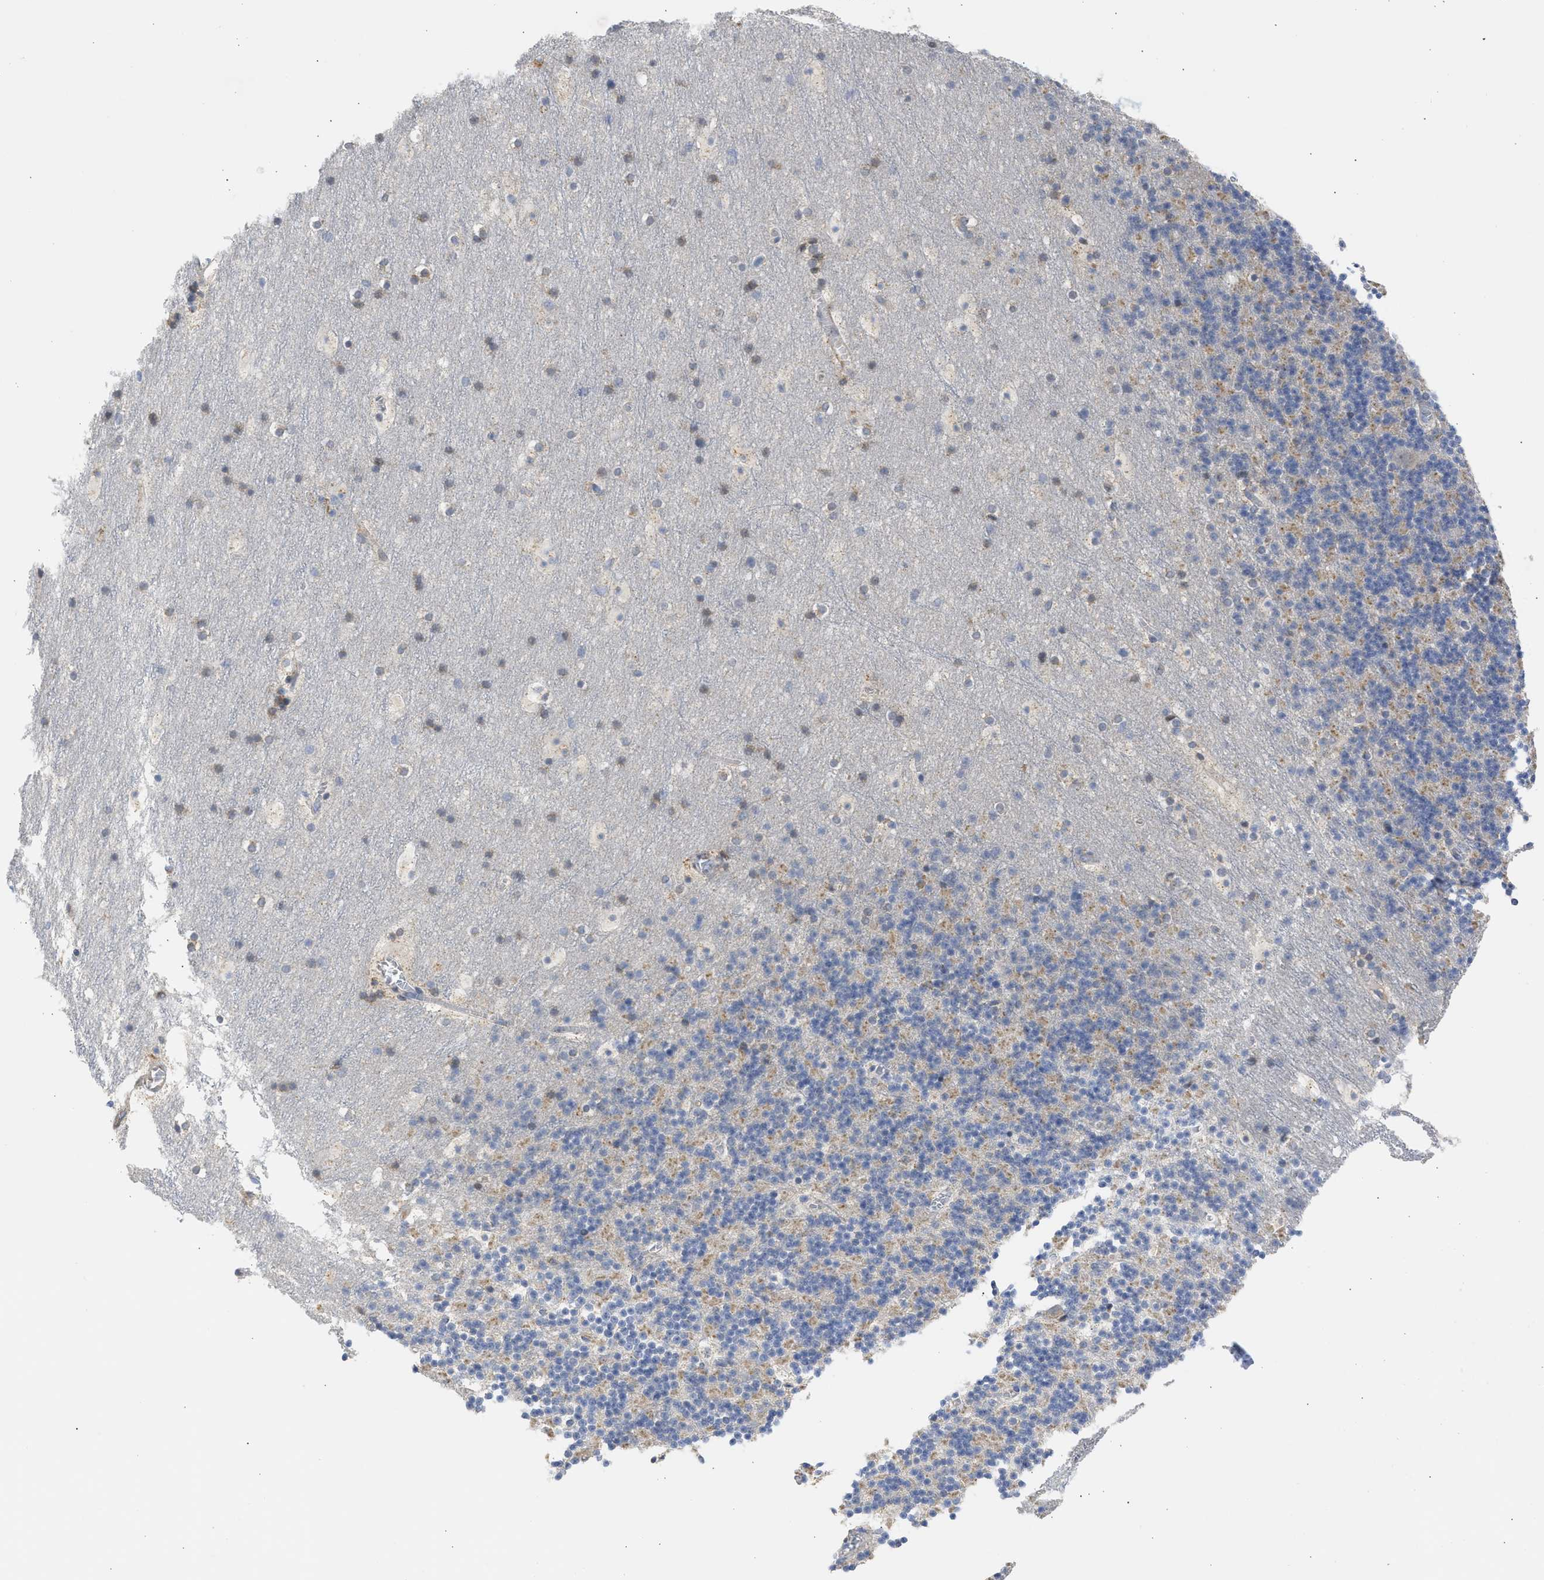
{"staining": {"intensity": "weak", "quantity": "<25%", "location": "cytoplasmic/membranous"}, "tissue": "cerebellum", "cell_type": "Cells in granular layer", "image_type": "normal", "snomed": [{"axis": "morphology", "description": "Normal tissue, NOS"}, {"axis": "topography", "description": "Cerebellum"}], "caption": "Cells in granular layer show no significant protein staining in normal cerebellum. (Immunohistochemistry, brightfield microscopy, high magnification).", "gene": "TMED1", "patient": {"sex": "male", "age": 45}}